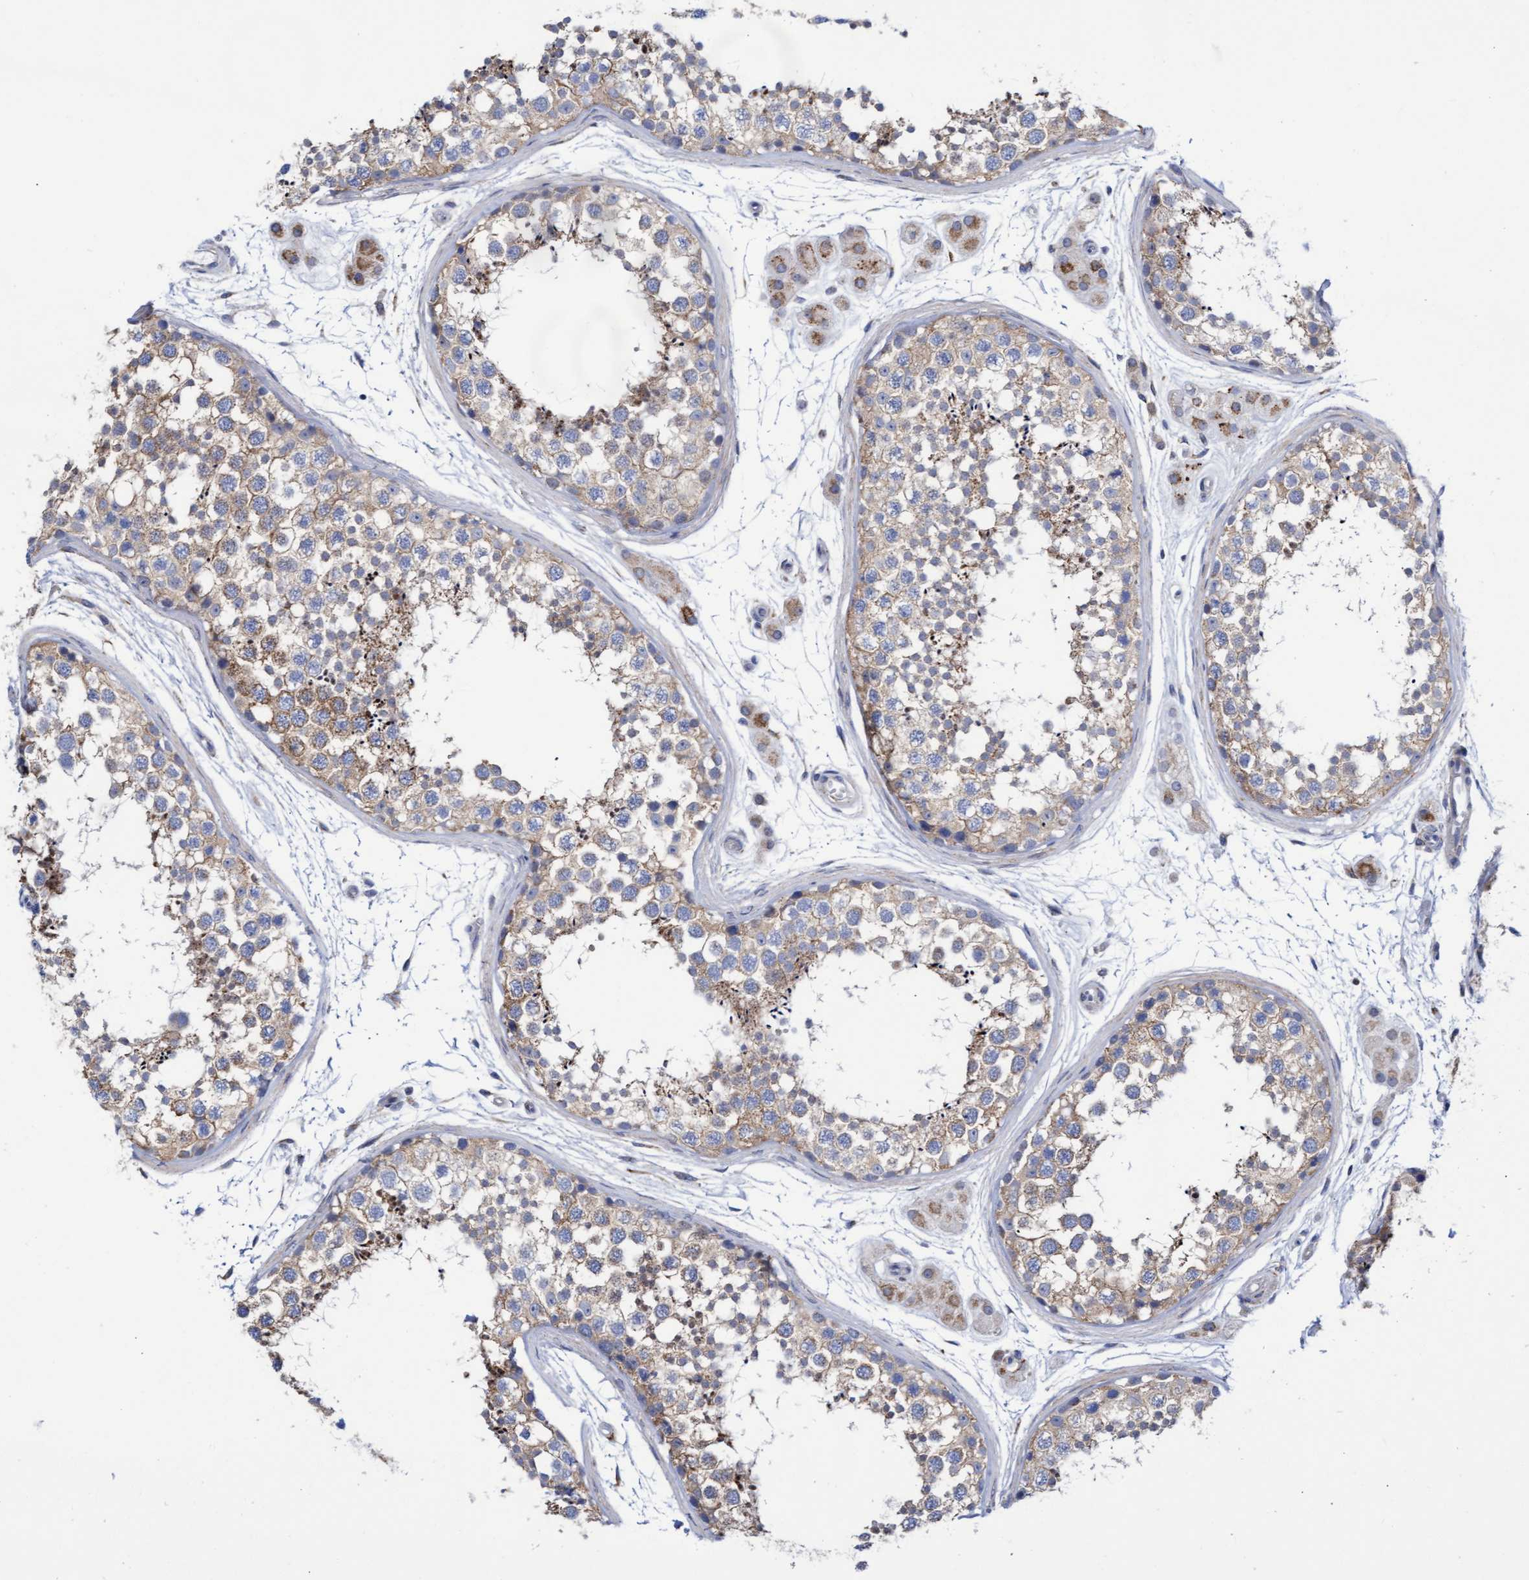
{"staining": {"intensity": "weak", "quantity": "25%-75%", "location": "cytoplasmic/membranous"}, "tissue": "testis", "cell_type": "Cells in seminiferous ducts", "image_type": "normal", "snomed": [{"axis": "morphology", "description": "Normal tissue, NOS"}, {"axis": "topography", "description": "Testis"}], "caption": "A micrograph showing weak cytoplasmic/membranous expression in approximately 25%-75% of cells in seminiferous ducts in unremarkable testis, as visualized by brown immunohistochemical staining.", "gene": "ZNF750", "patient": {"sex": "male", "age": 56}}